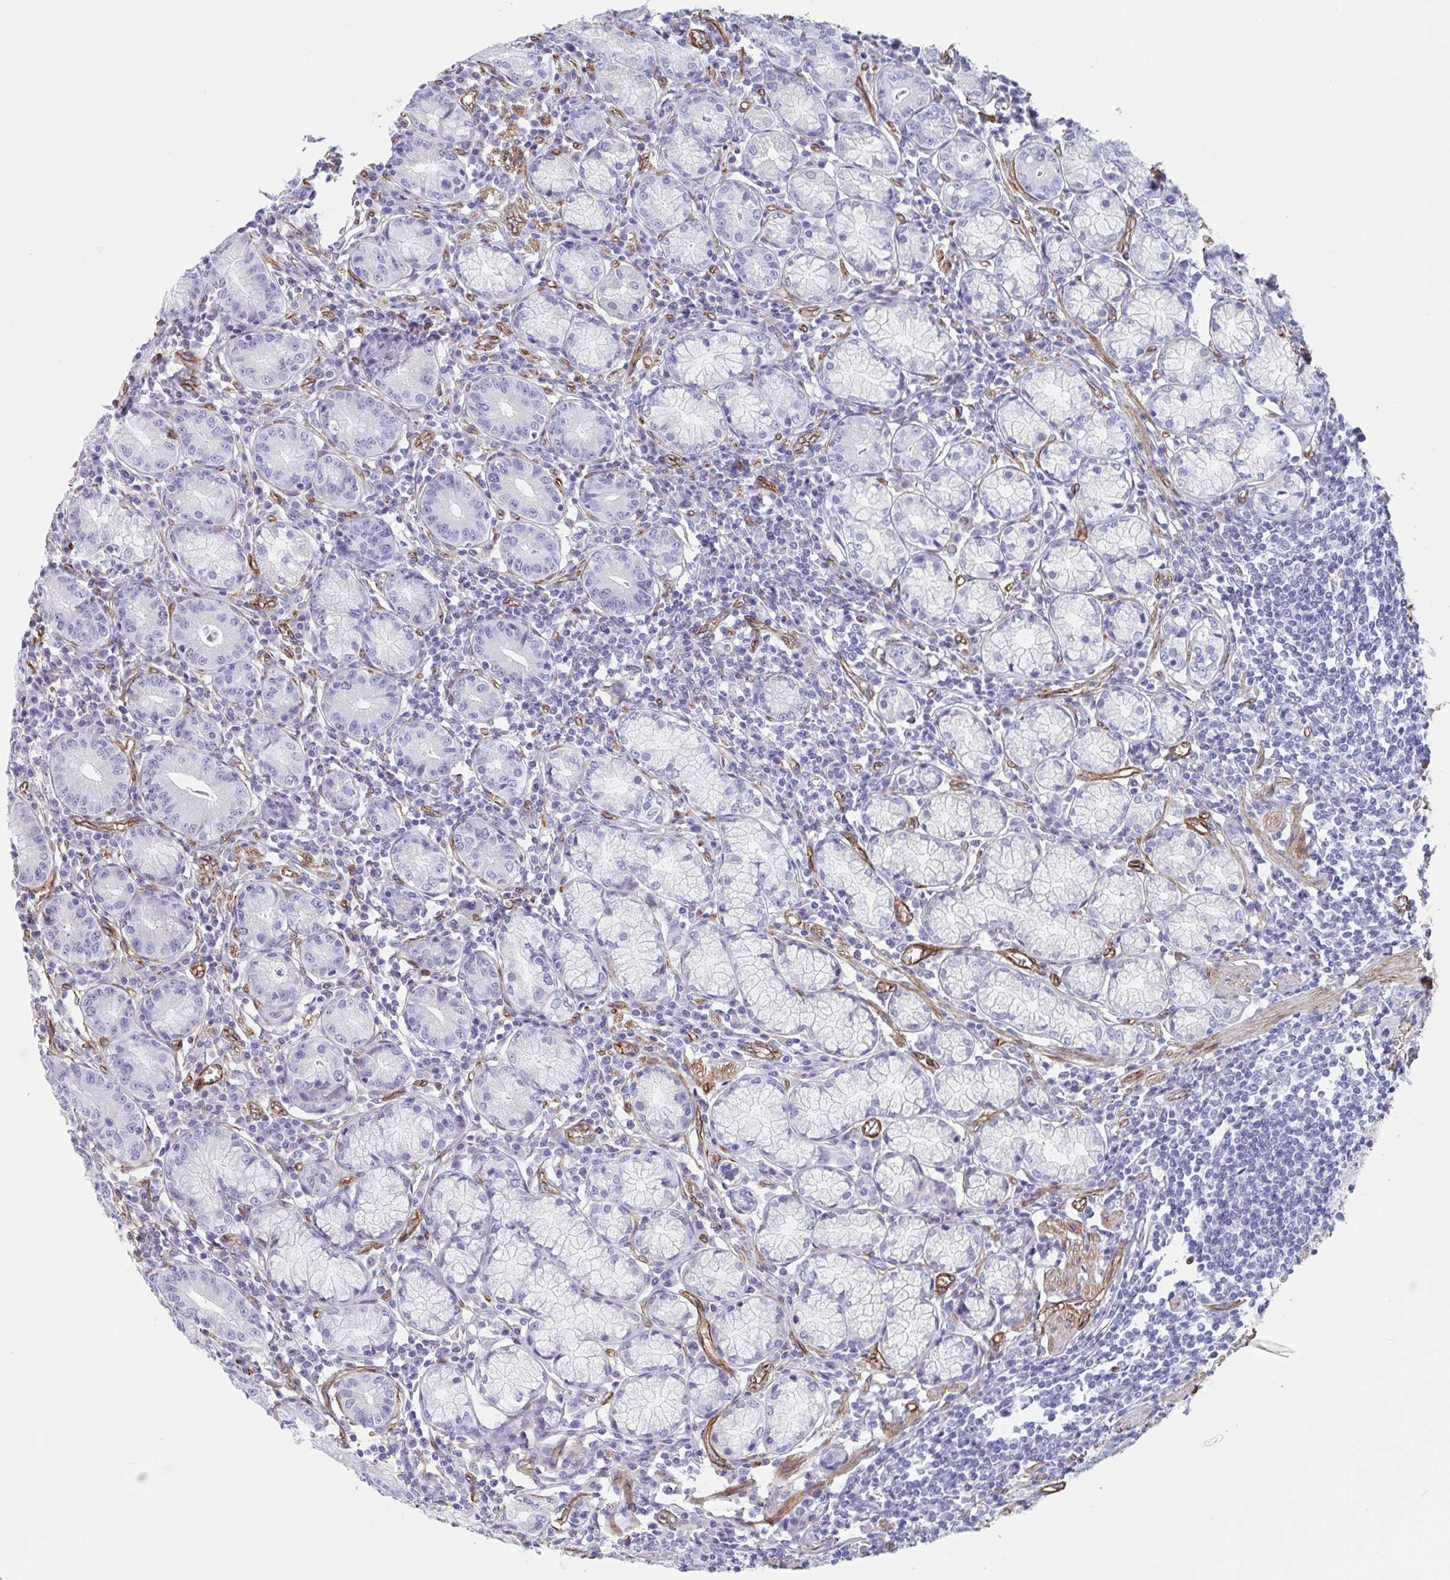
{"staining": {"intensity": "negative", "quantity": "none", "location": "none"}, "tissue": "stomach", "cell_type": "Glandular cells", "image_type": "normal", "snomed": [{"axis": "morphology", "description": "Normal tissue, NOS"}, {"axis": "topography", "description": "Stomach"}], "caption": "This histopathology image is of benign stomach stained with immunohistochemistry (IHC) to label a protein in brown with the nuclei are counter-stained blue. There is no expression in glandular cells.", "gene": "CITED4", "patient": {"sex": "male", "age": 55}}